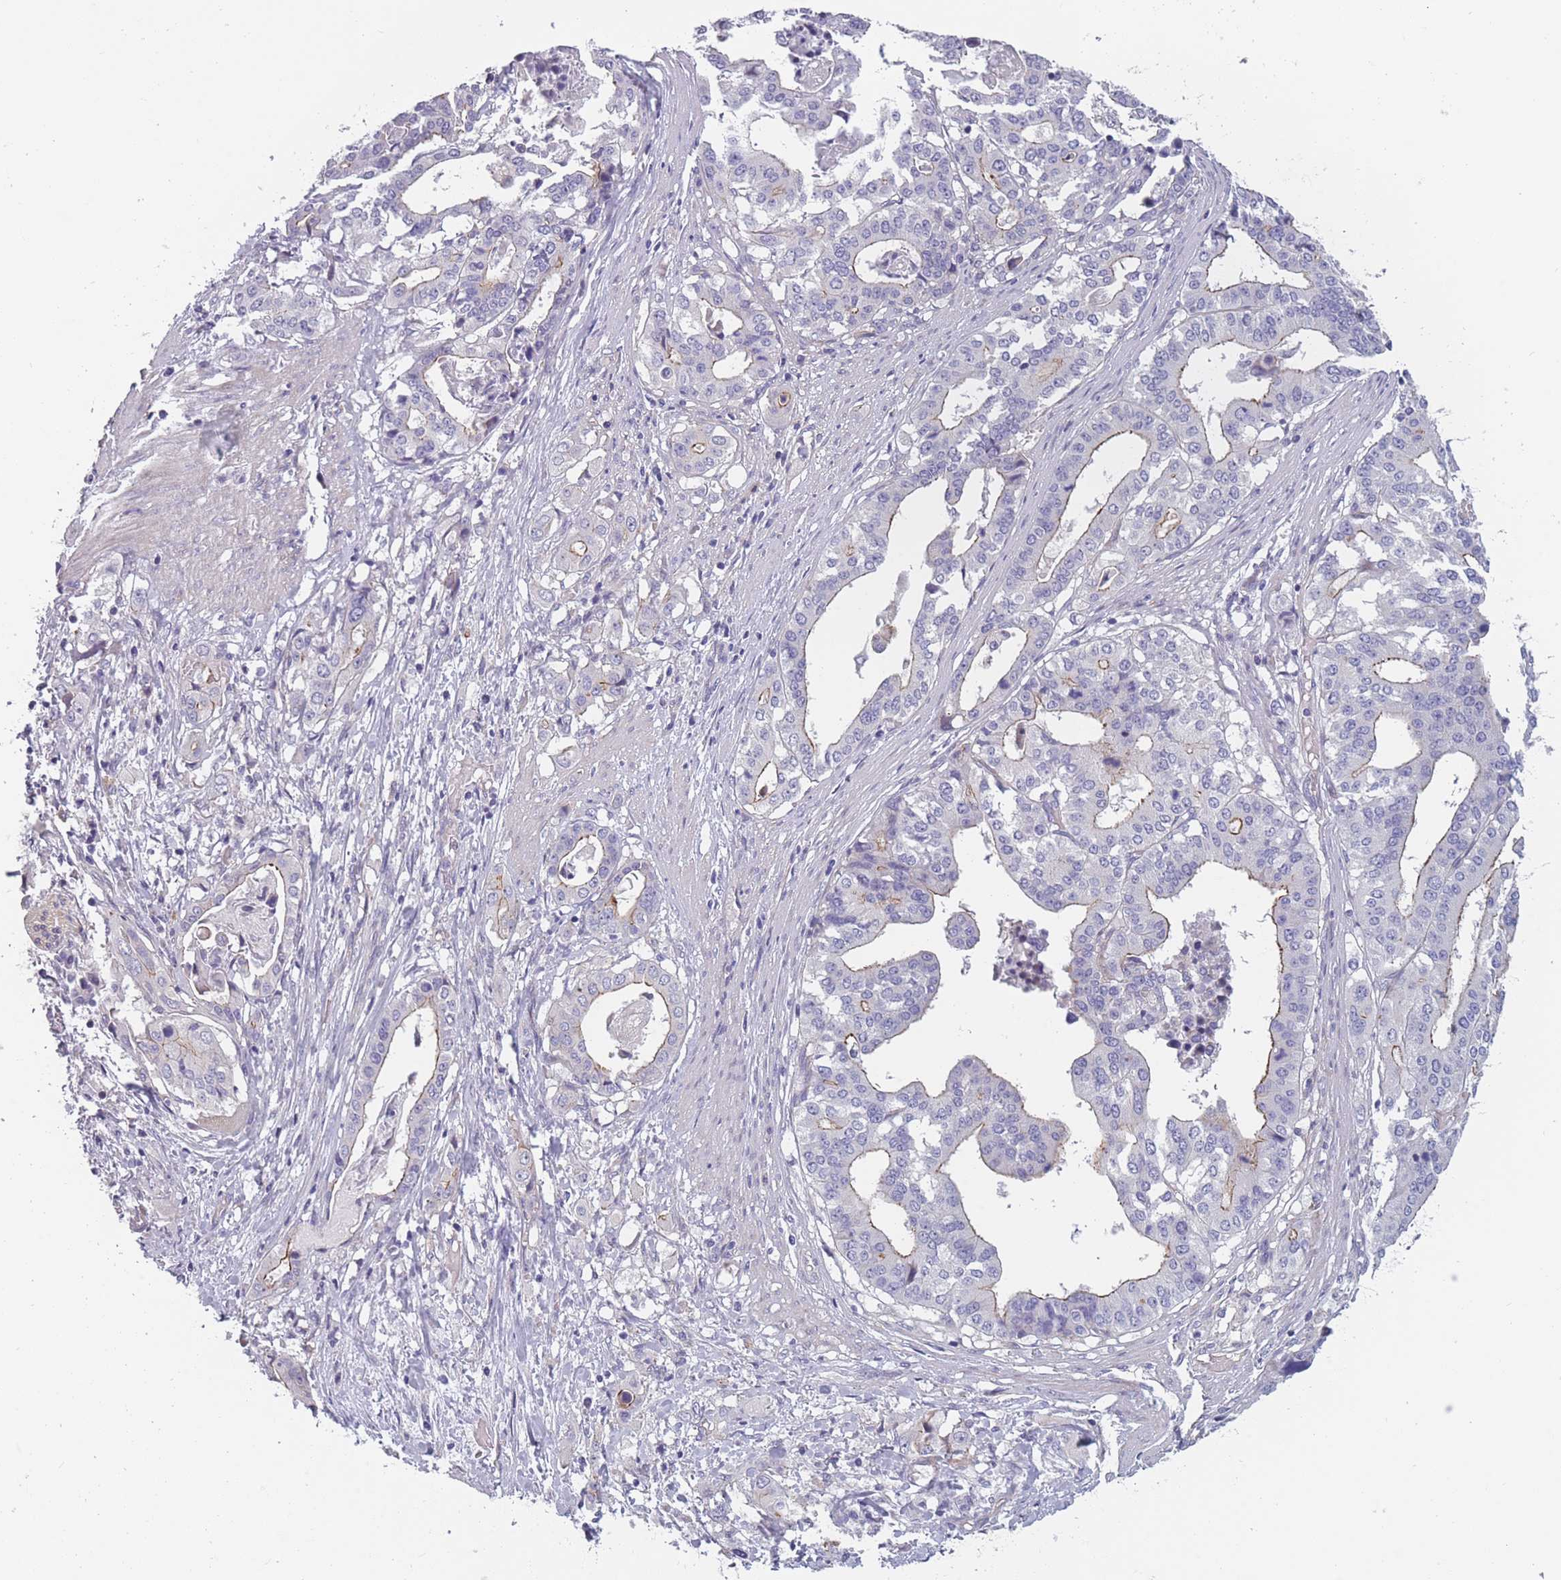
{"staining": {"intensity": "moderate", "quantity": "<25%", "location": "cytoplasmic/membranous"}, "tissue": "stomach cancer", "cell_type": "Tumor cells", "image_type": "cancer", "snomed": [{"axis": "morphology", "description": "Adenocarcinoma, NOS"}, {"axis": "topography", "description": "Stomach"}], "caption": "Moderate cytoplasmic/membranous protein expression is seen in approximately <25% of tumor cells in stomach adenocarcinoma.", "gene": "FAM83F", "patient": {"sex": "male", "age": 48}}